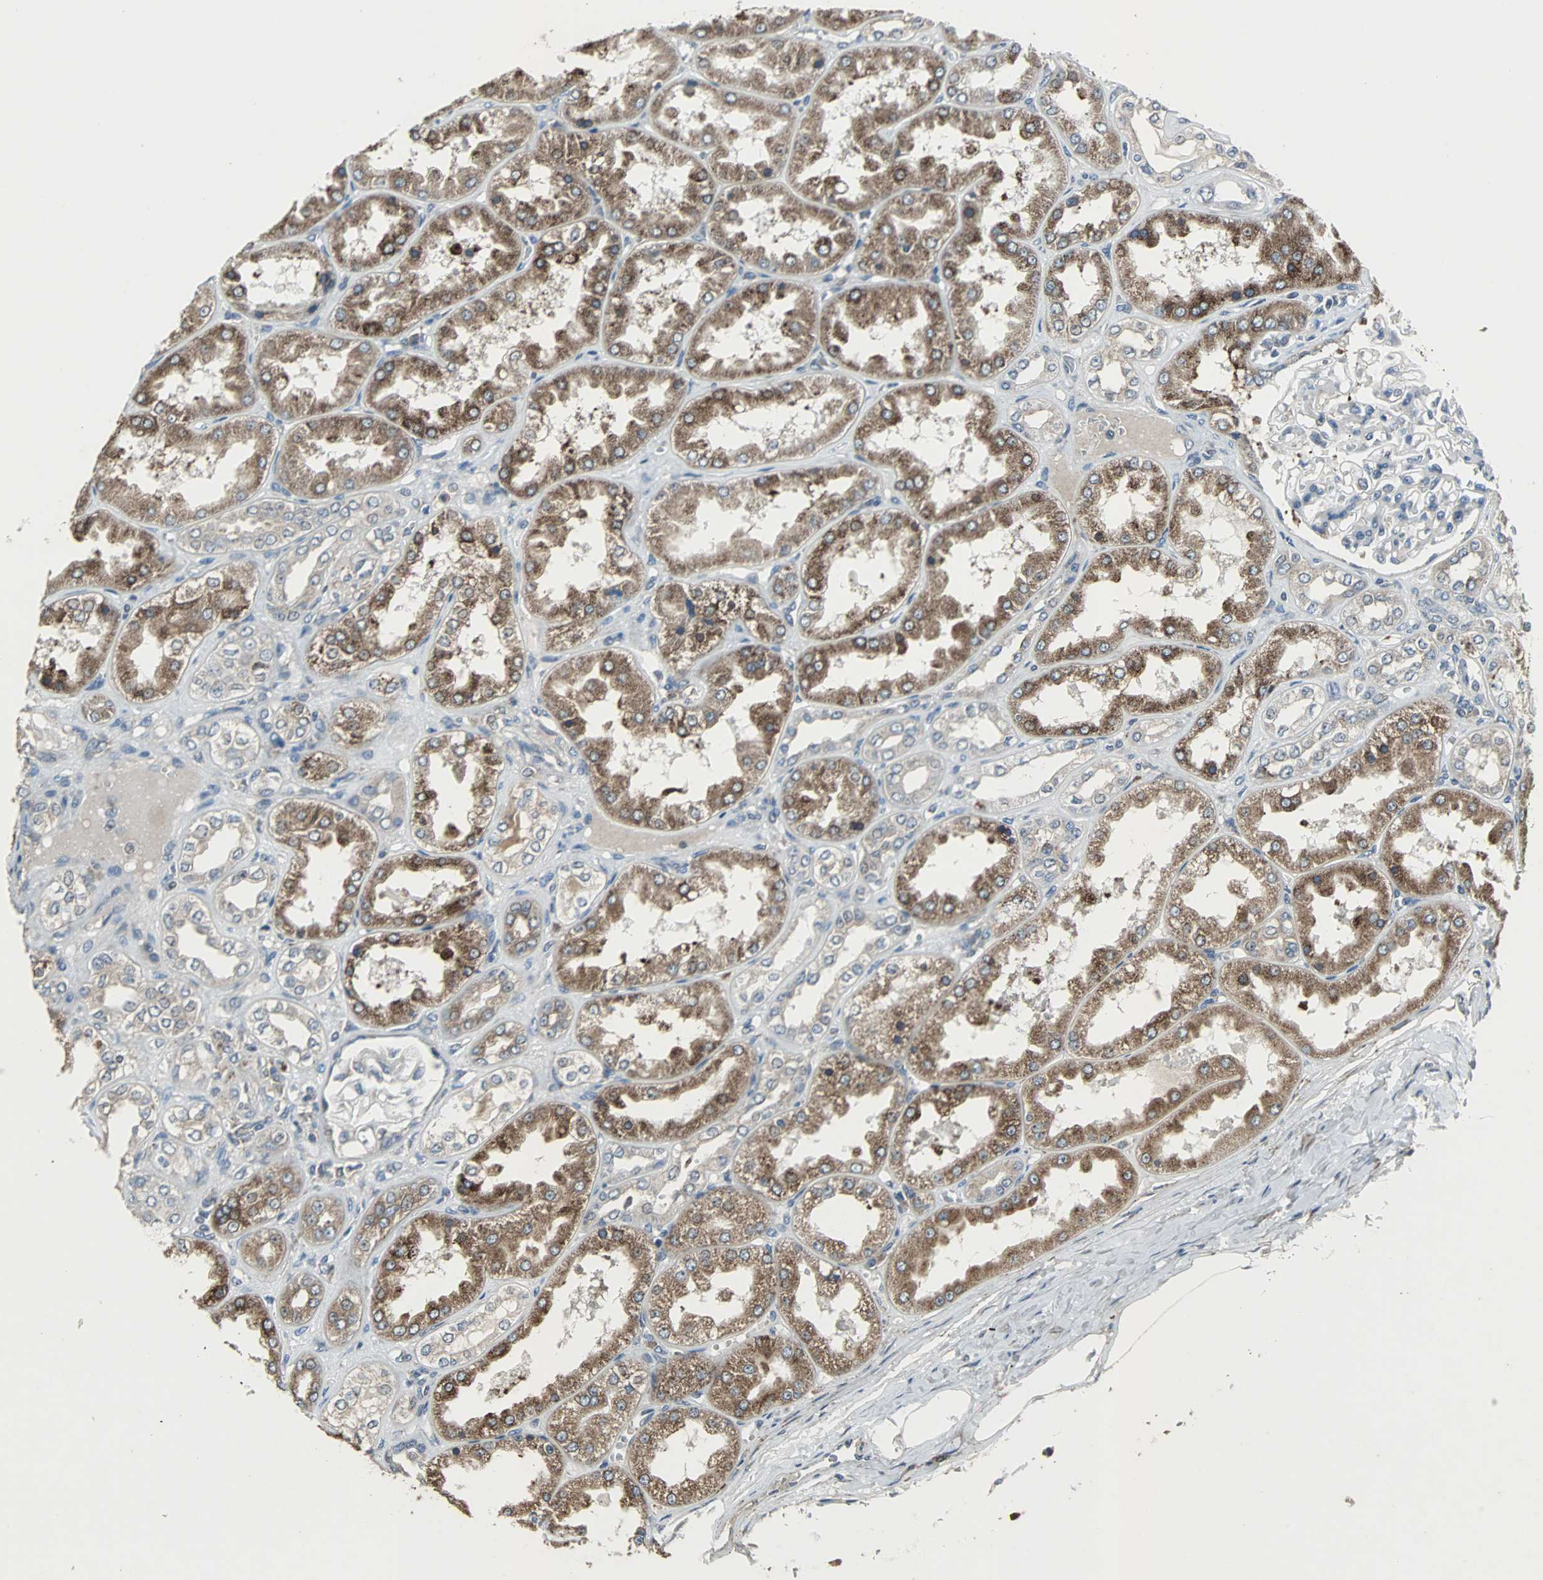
{"staining": {"intensity": "moderate", "quantity": "<25%", "location": "cytoplasmic/membranous"}, "tissue": "kidney", "cell_type": "Cells in glomeruli", "image_type": "normal", "snomed": [{"axis": "morphology", "description": "Normal tissue, NOS"}, {"axis": "topography", "description": "Kidney"}], "caption": "Immunohistochemistry (IHC) (DAB) staining of unremarkable human kidney displays moderate cytoplasmic/membranous protein expression in about <25% of cells in glomeruli. The protein of interest is stained brown, and the nuclei are stained in blue (DAB (3,3'-diaminobenzidine) IHC with brightfield microscopy, high magnification).", "gene": "SOS1", "patient": {"sex": "female", "age": 56}}